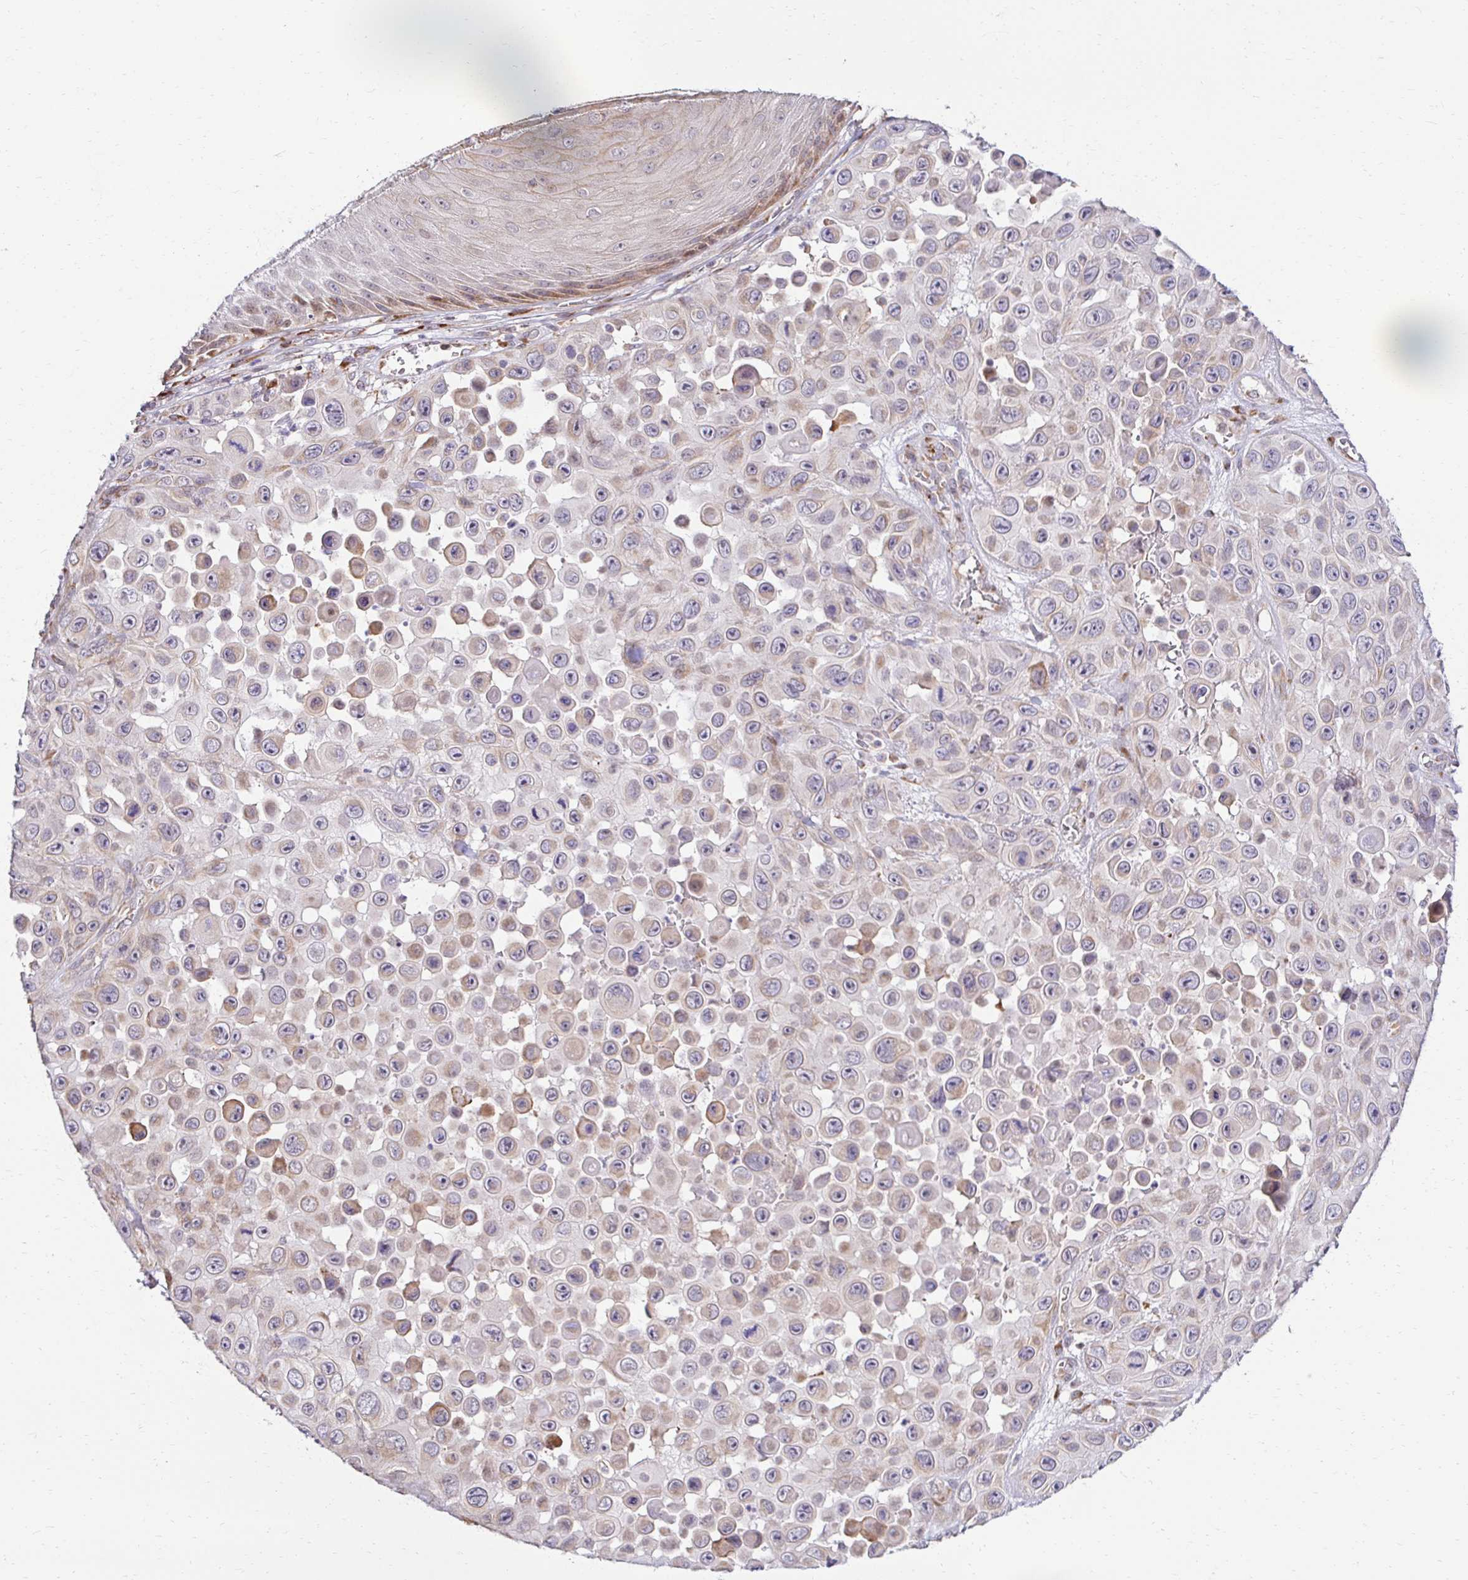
{"staining": {"intensity": "weak", "quantity": "25%-75%", "location": "cytoplasmic/membranous"}, "tissue": "skin cancer", "cell_type": "Tumor cells", "image_type": "cancer", "snomed": [{"axis": "morphology", "description": "Squamous cell carcinoma, NOS"}, {"axis": "topography", "description": "Skin"}], "caption": "The photomicrograph reveals staining of skin cancer (squamous cell carcinoma), revealing weak cytoplasmic/membranous protein expression (brown color) within tumor cells.", "gene": "HPS1", "patient": {"sex": "male", "age": 81}}